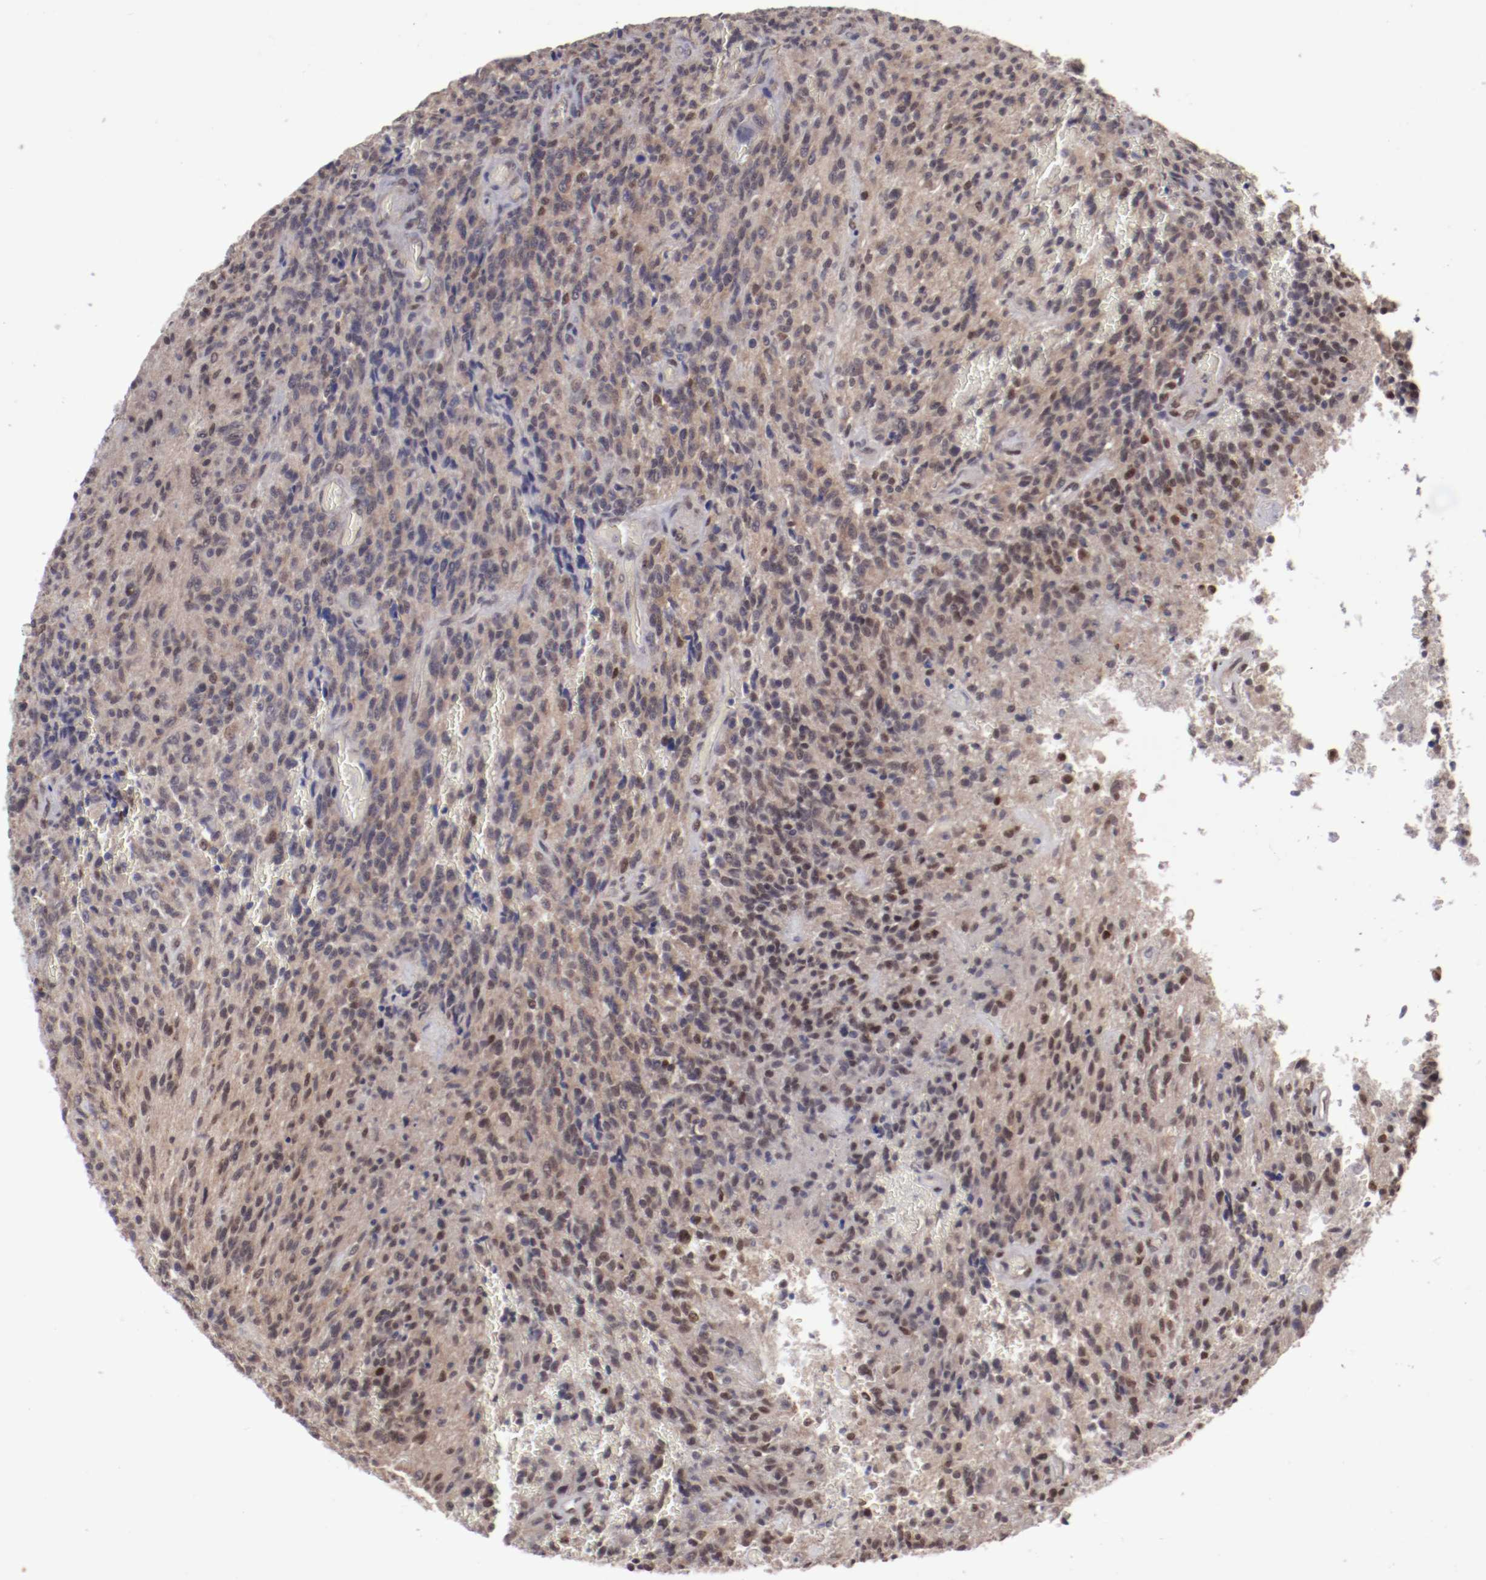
{"staining": {"intensity": "weak", "quantity": "25%-75%", "location": "cytoplasmic/membranous,nuclear"}, "tissue": "glioma", "cell_type": "Tumor cells", "image_type": "cancer", "snomed": [{"axis": "morphology", "description": "Normal tissue, NOS"}, {"axis": "morphology", "description": "Glioma, malignant, High grade"}, {"axis": "topography", "description": "Cerebral cortex"}], "caption": "The micrograph exhibits a brown stain indicating the presence of a protein in the cytoplasmic/membranous and nuclear of tumor cells in glioma.", "gene": "ARNT", "patient": {"sex": "male", "age": 56}}